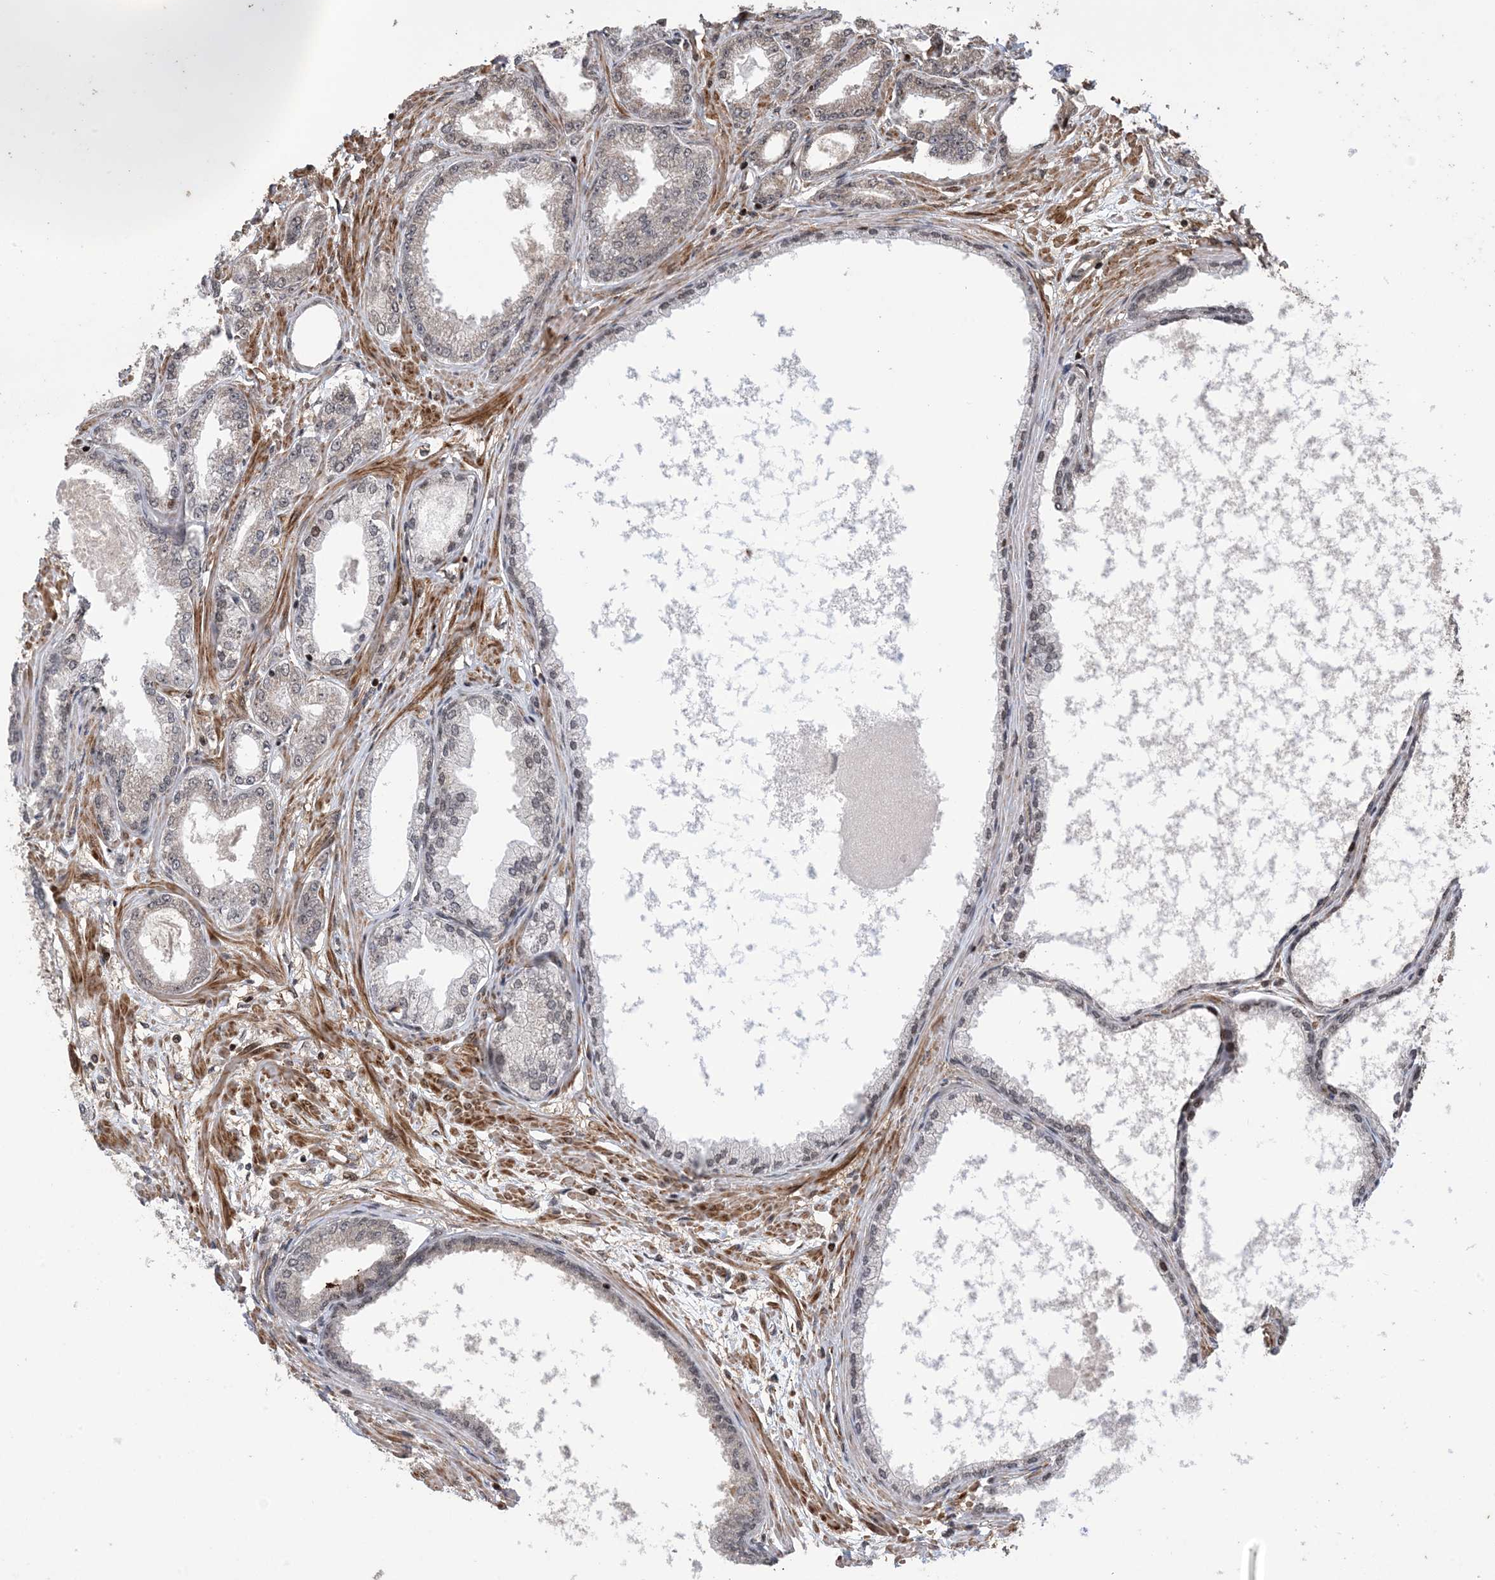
{"staining": {"intensity": "negative", "quantity": "none", "location": "none"}, "tissue": "prostate cancer", "cell_type": "Tumor cells", "image_type": "cancer", "snomed": [{"axis": "morphology", "description": "Adenocarcinoma, Low grade"}, {"axis": "topography", "description": "Prostate"}], "caption": "An IHC micrograph of prostate low-grade adenocarcinoma is shown. There is no staining in tumor cells of prostate low-grade adenocarcinoma.", "gene": "ZNF511", "patient": {"sex": "male", "age": 63}}